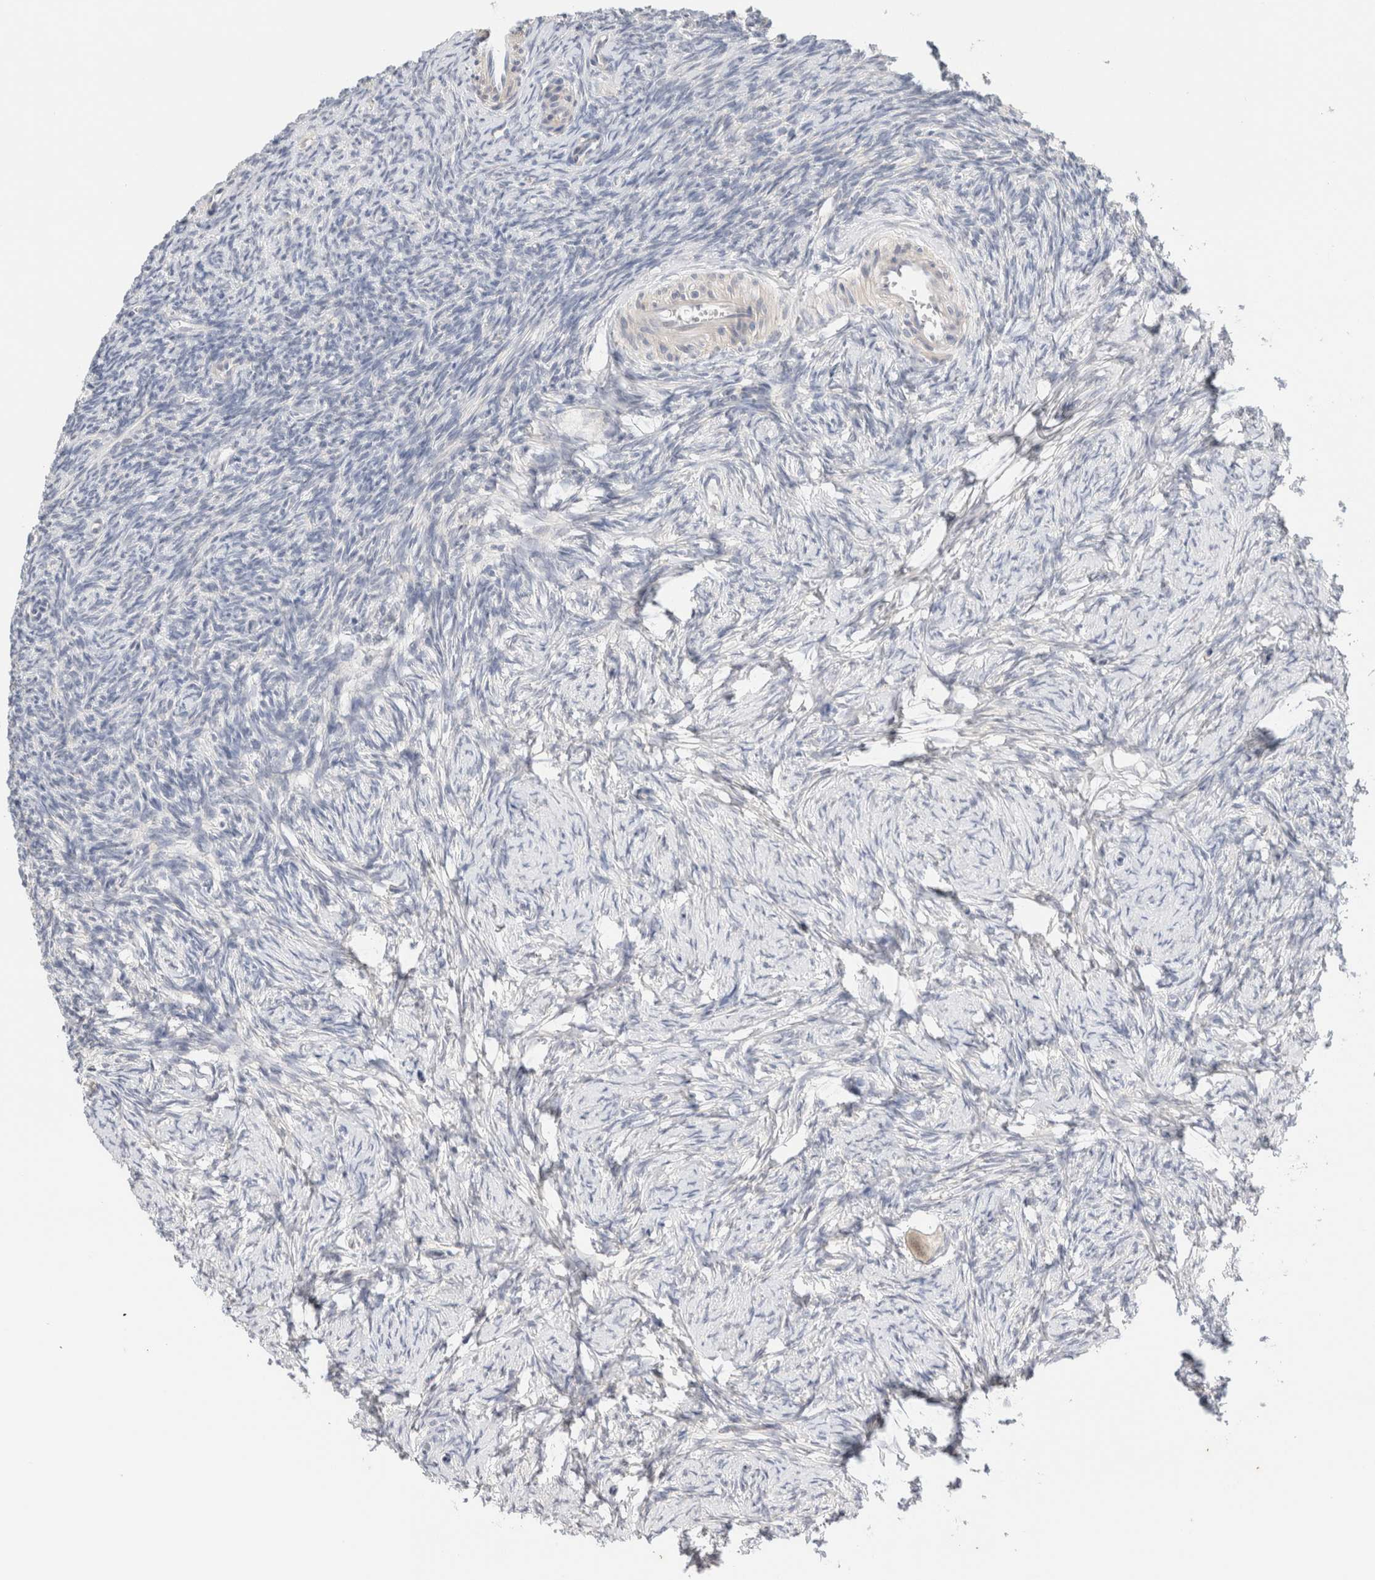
{"staining": {"intensity": "negative", "quantity": "none", "location": "none"}, "tissue": "ovary", "cell_type": "Follicle cells", "image_type": "normal", "snomed": [{"axis": "morphology", "description": "Normal tissue, NOS"}, {"axis": "topography", "description": "Ovary"}], "caption": "IHC image of benign ovary: ovary stained with DAB reveals no significant protein expression in follicle cells.", "gene": "SPRTN", "patient": {"sex": "female", "age": 34}}